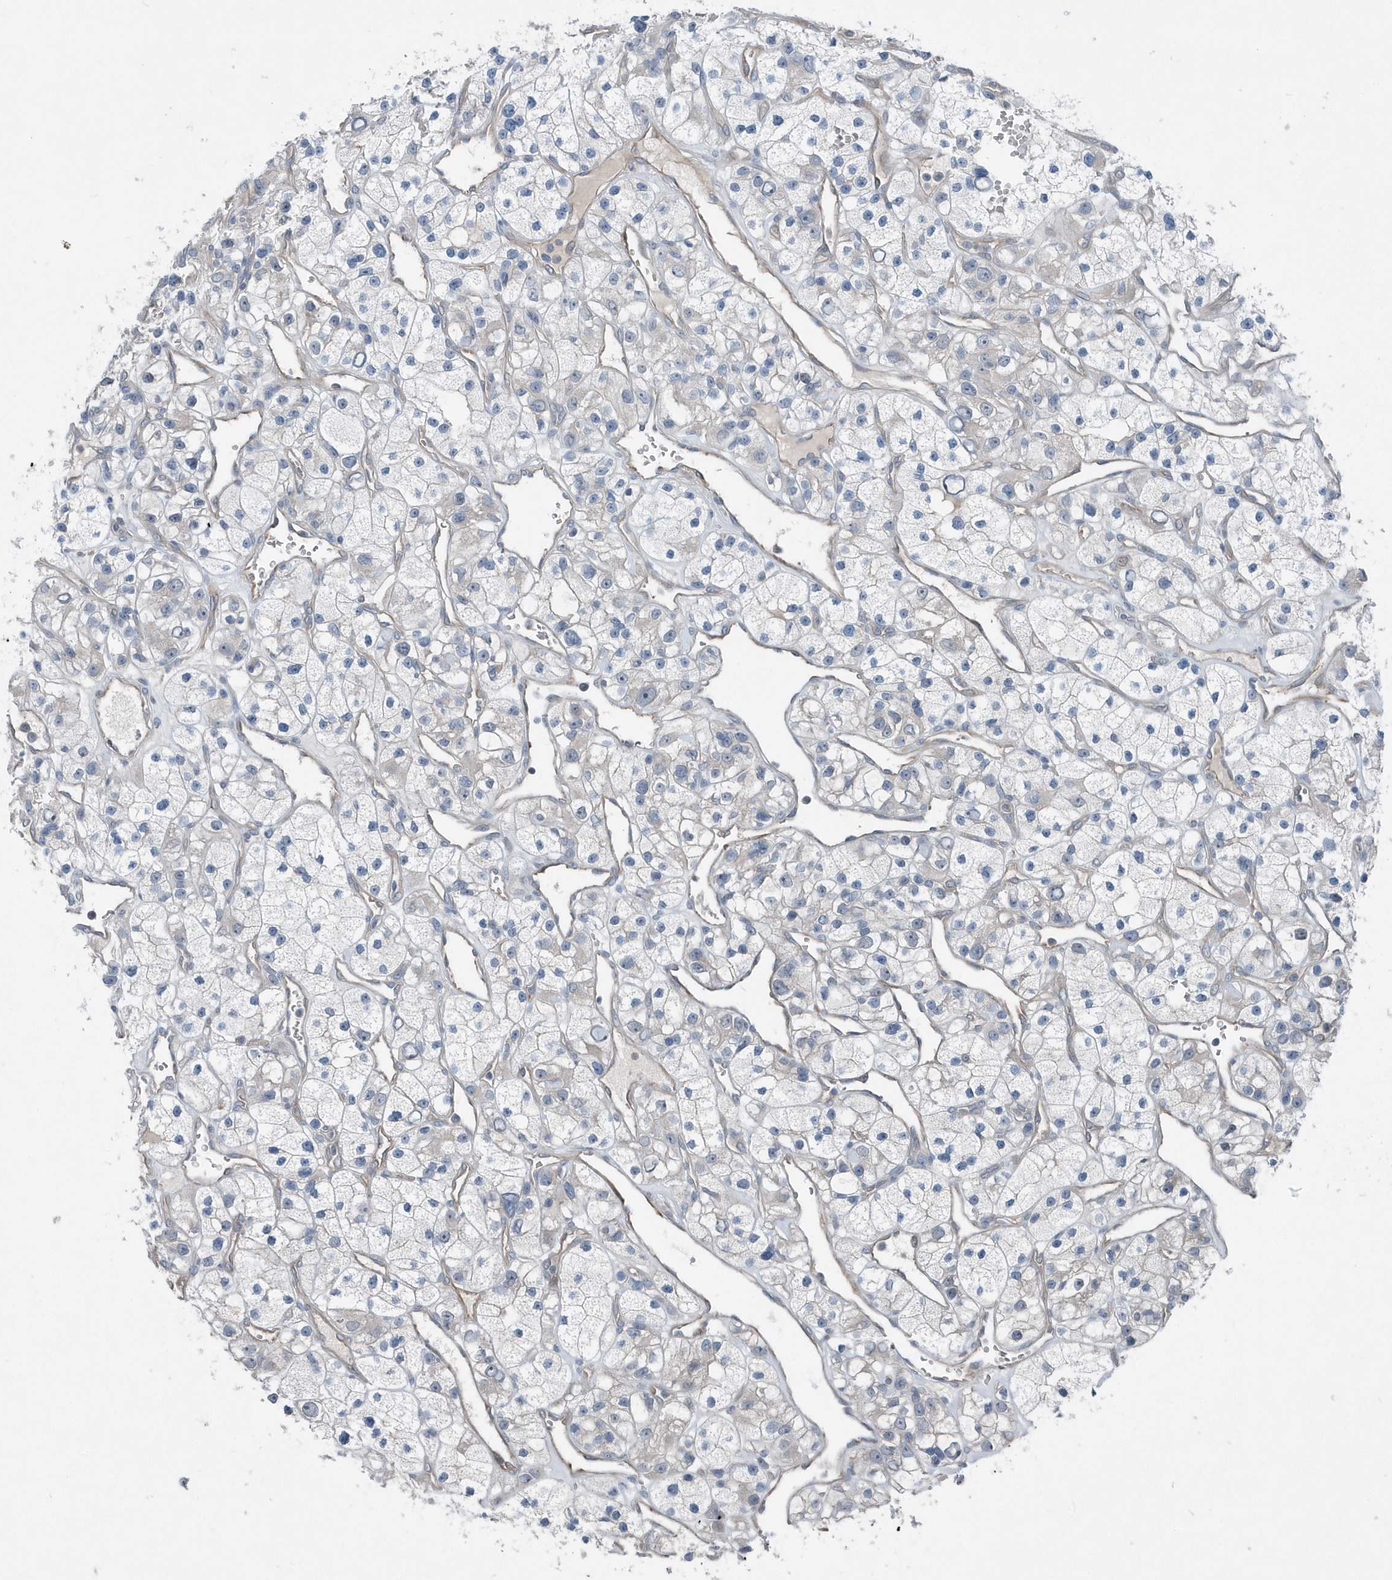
{"staining": {"intensity": "negative", "quantity": "none", "location": "none"}, "tissue": "renal cancer", "cell_type": "Tumor cells", "image_type": "cancer", "snomed": [{"axis": "morphology", "description": "Adenocarcinoma, NOS"}, {"axis": "topography", "description": "Kidney"}], "caption": "Tumor cells show no significant positivity in renal adenocarcinoma.", "gene": "MCC", "patient": {"sex": "female", "age": 57}}